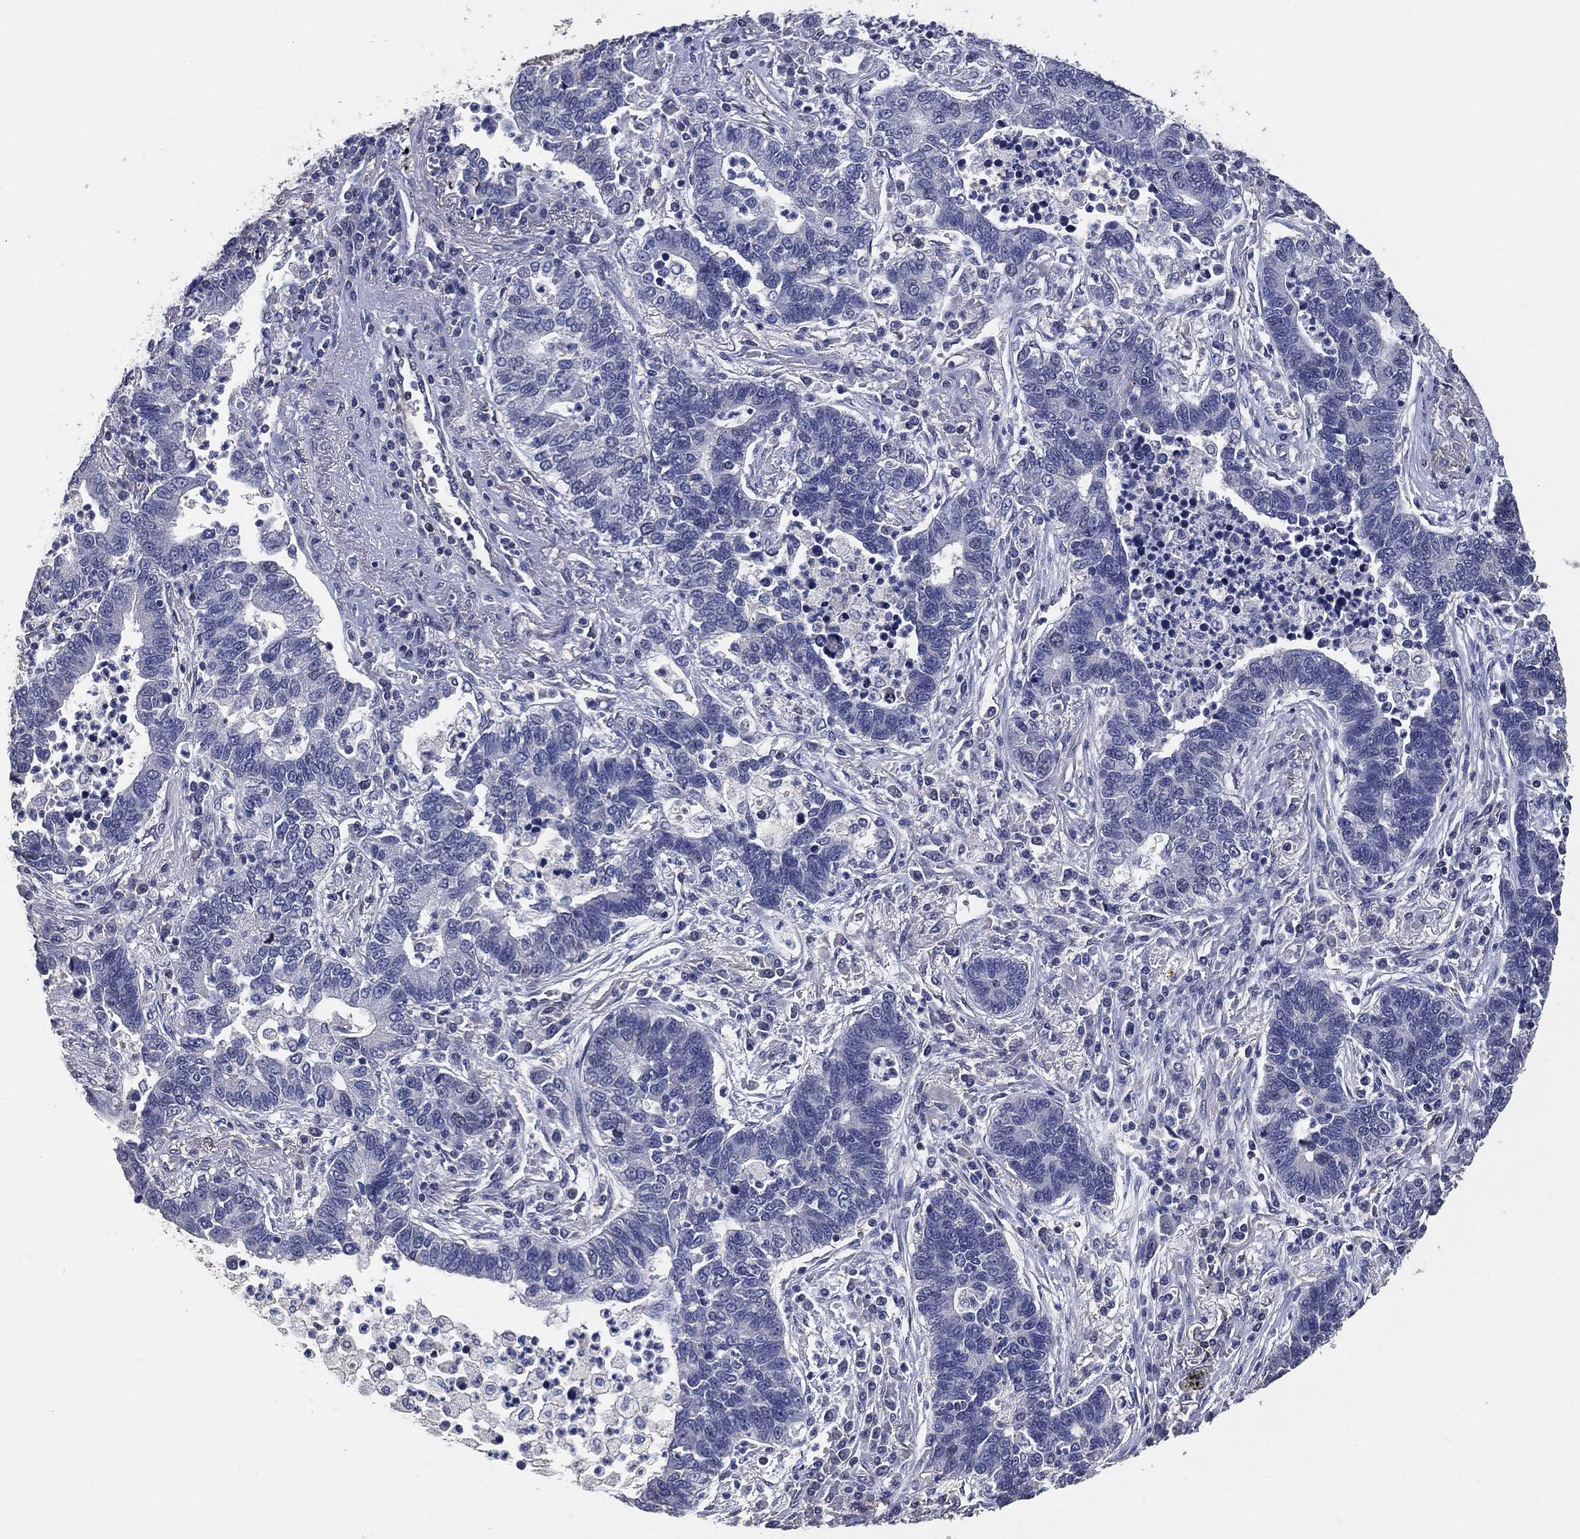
{"staining": {"intensity": "negative", "quantity": "none", "location": "none"}, "tissue": "lung cancer", "cell_type": "Tumor cells", "image_type": "cancer", "snomed": [{"axis": "morphology", "description": "Adenocarcinoma, NOS"}, {"axis": "topography", "description": "Lung"}], "caption": "DAB immunohistochemical staining of lung cancer reveals no significant staining in tumor cells. Nuclei are stained in blue.", "gene": "KLK5", "patient": {"sex": "female", "age": 57}}